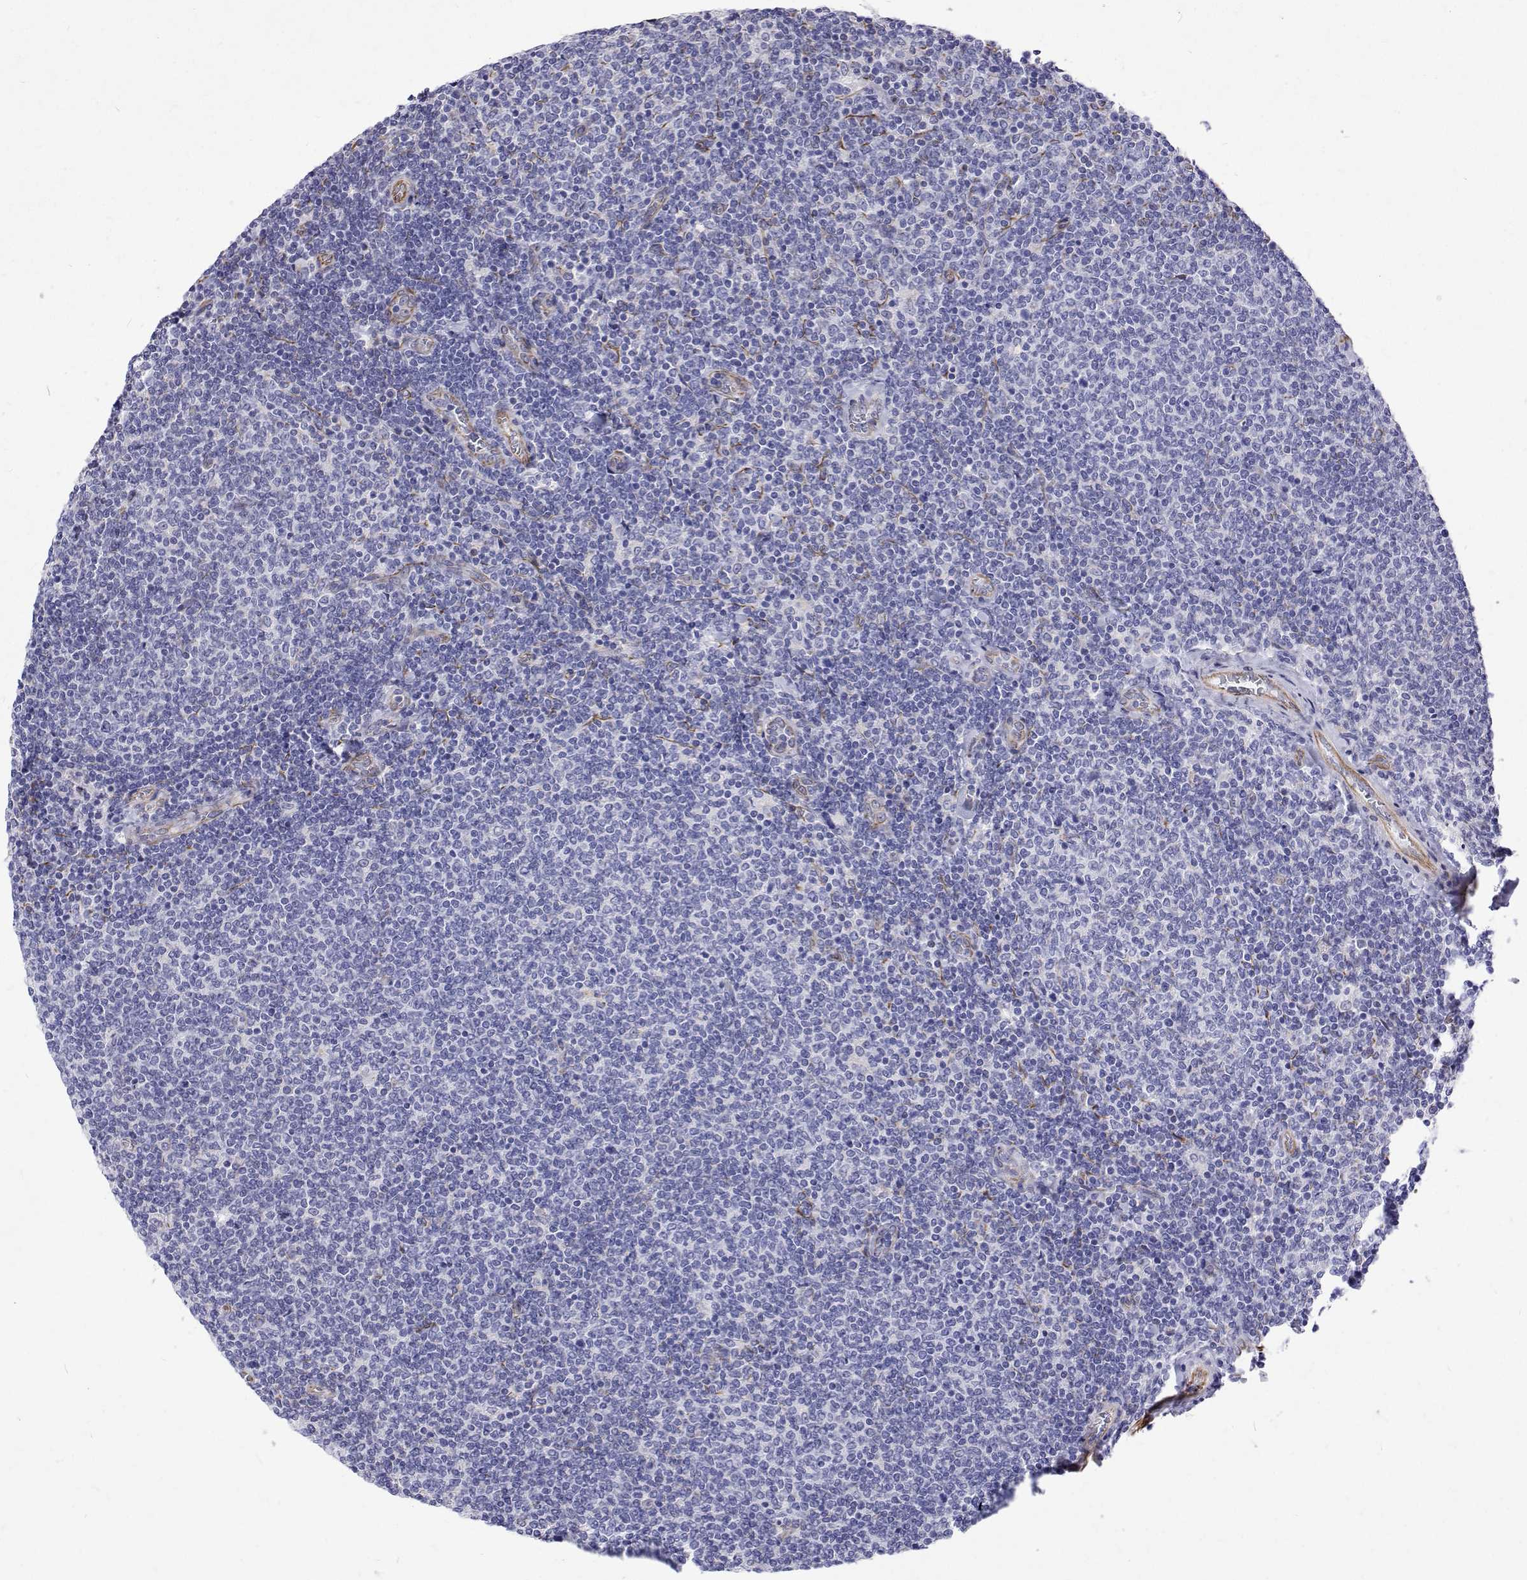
{"staining": {"intensity": "negative", "quantity": "none", "location": "none"}, "tissue": "lymphoma", "cell_type": "Tumor cells", "image_type": "cancer", "snomed": [{"axis": "morphology", "description": "Malignant lymphoma, non-Hodgkin's type, Low grade"}, {"axis": "topography", "description": "Lymph node"}], "caption": "Immunohistochemistry of human malignant lymphoma, non-Hodgkin's type (low-grade) demonstrates no expression in tumor cells. (DAB (3,3'-diaminobenzidine) IHC visualized using brightfield microscopy, high magnification).", "gene": "OPRPN", "patient": {"sex": "male", "age": 52}}